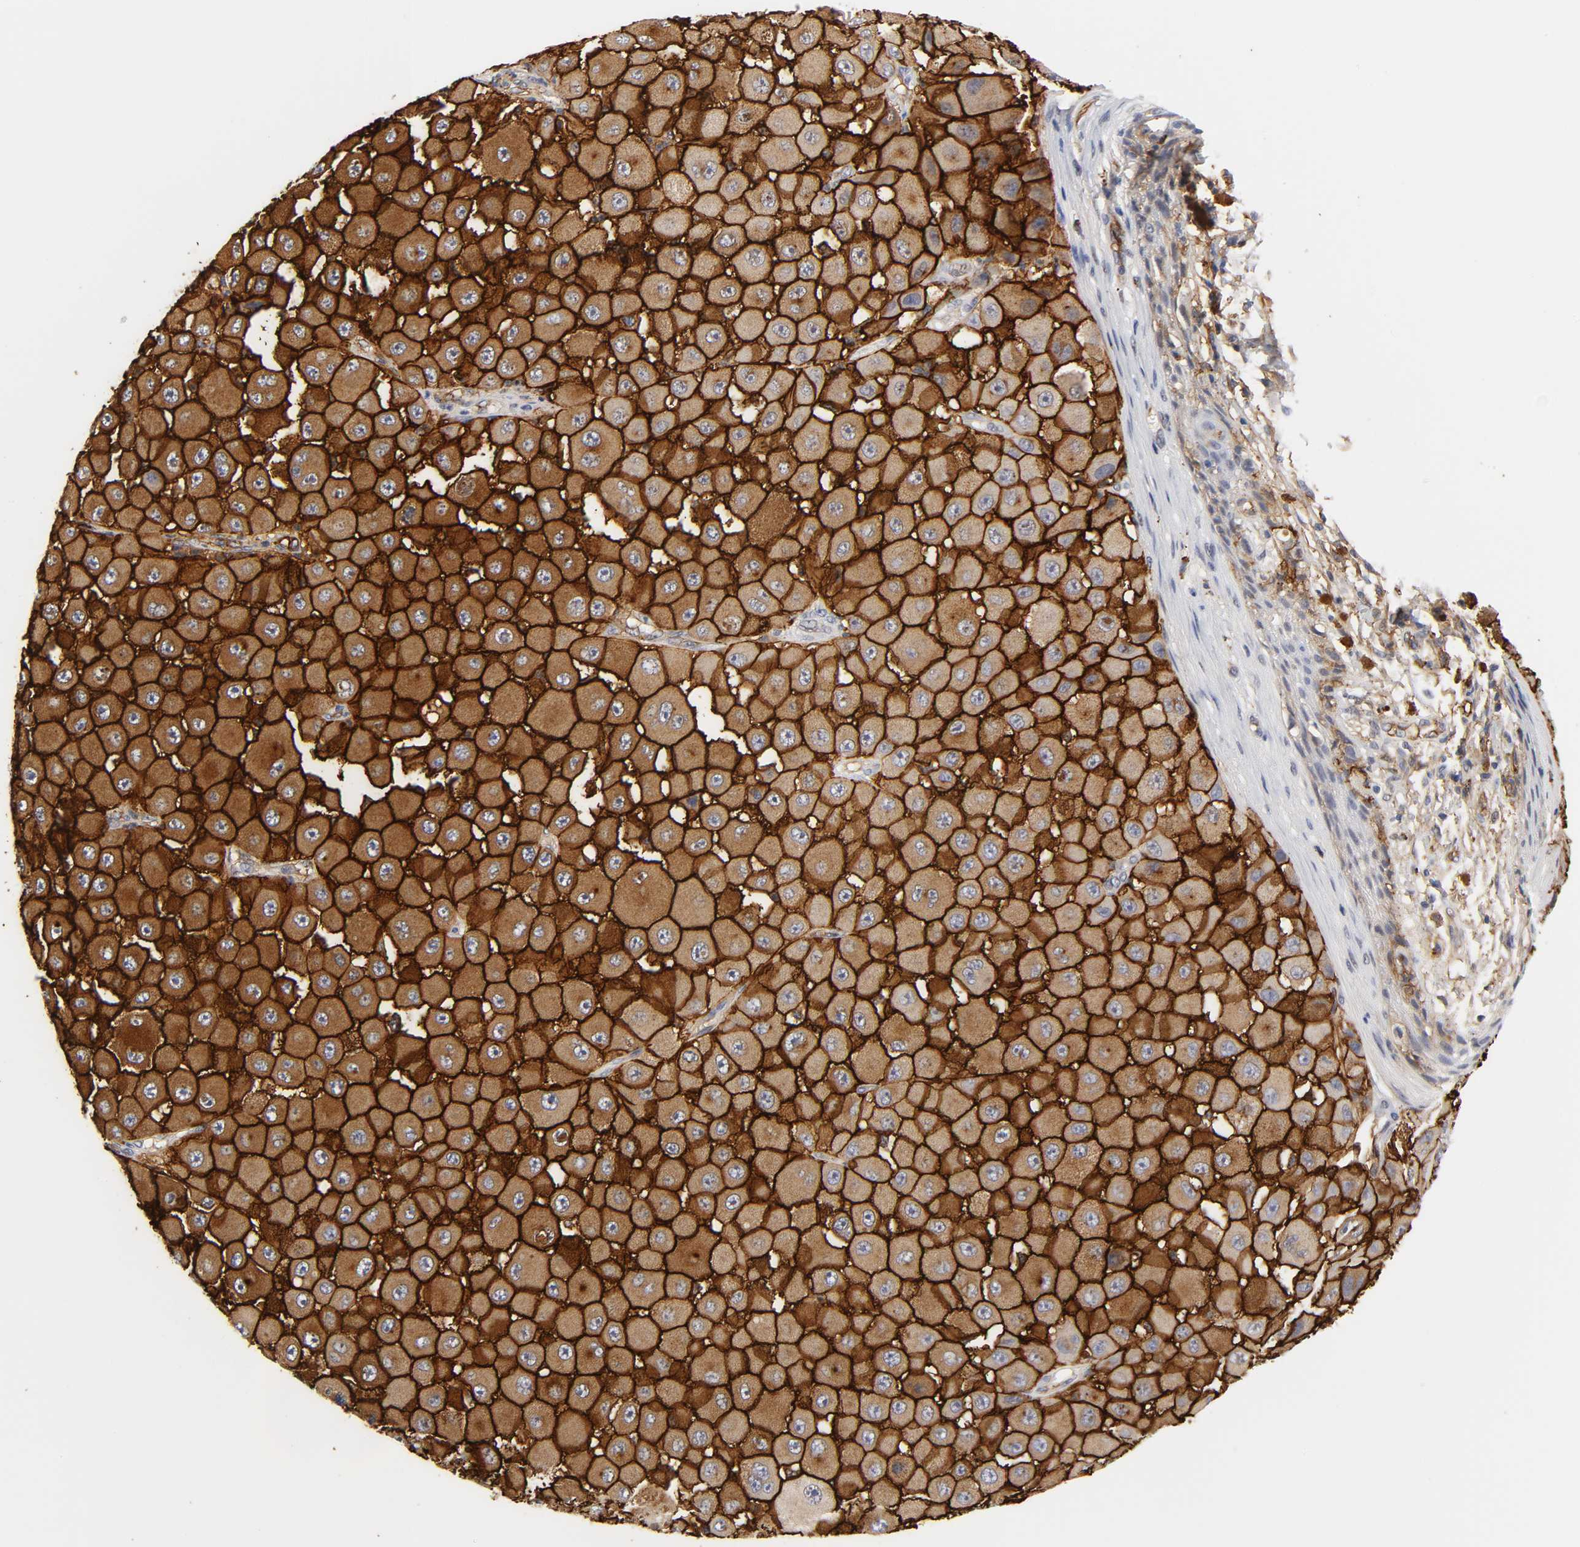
{"staining": {"intensity": "strong", "quantity": ">75%", "location": "cytoplasmic/membranous"}, "tissue": "melanoma", "cell_type": "Tumor cells", "image_type": "cancer", "snomed": [{"axis": "morphology", "description": "Malignant melanoma, NOS"}, {"axis": "topography", "description": "Skin"}], "caption": "Brown immunohistochemical staining in malignant melanoma reveals strong cytoplasmic/membranous expression in approximately >75% of tumor cells.", "gene": "ICAM1", "patient": {"sex": "female", "age": 81}}